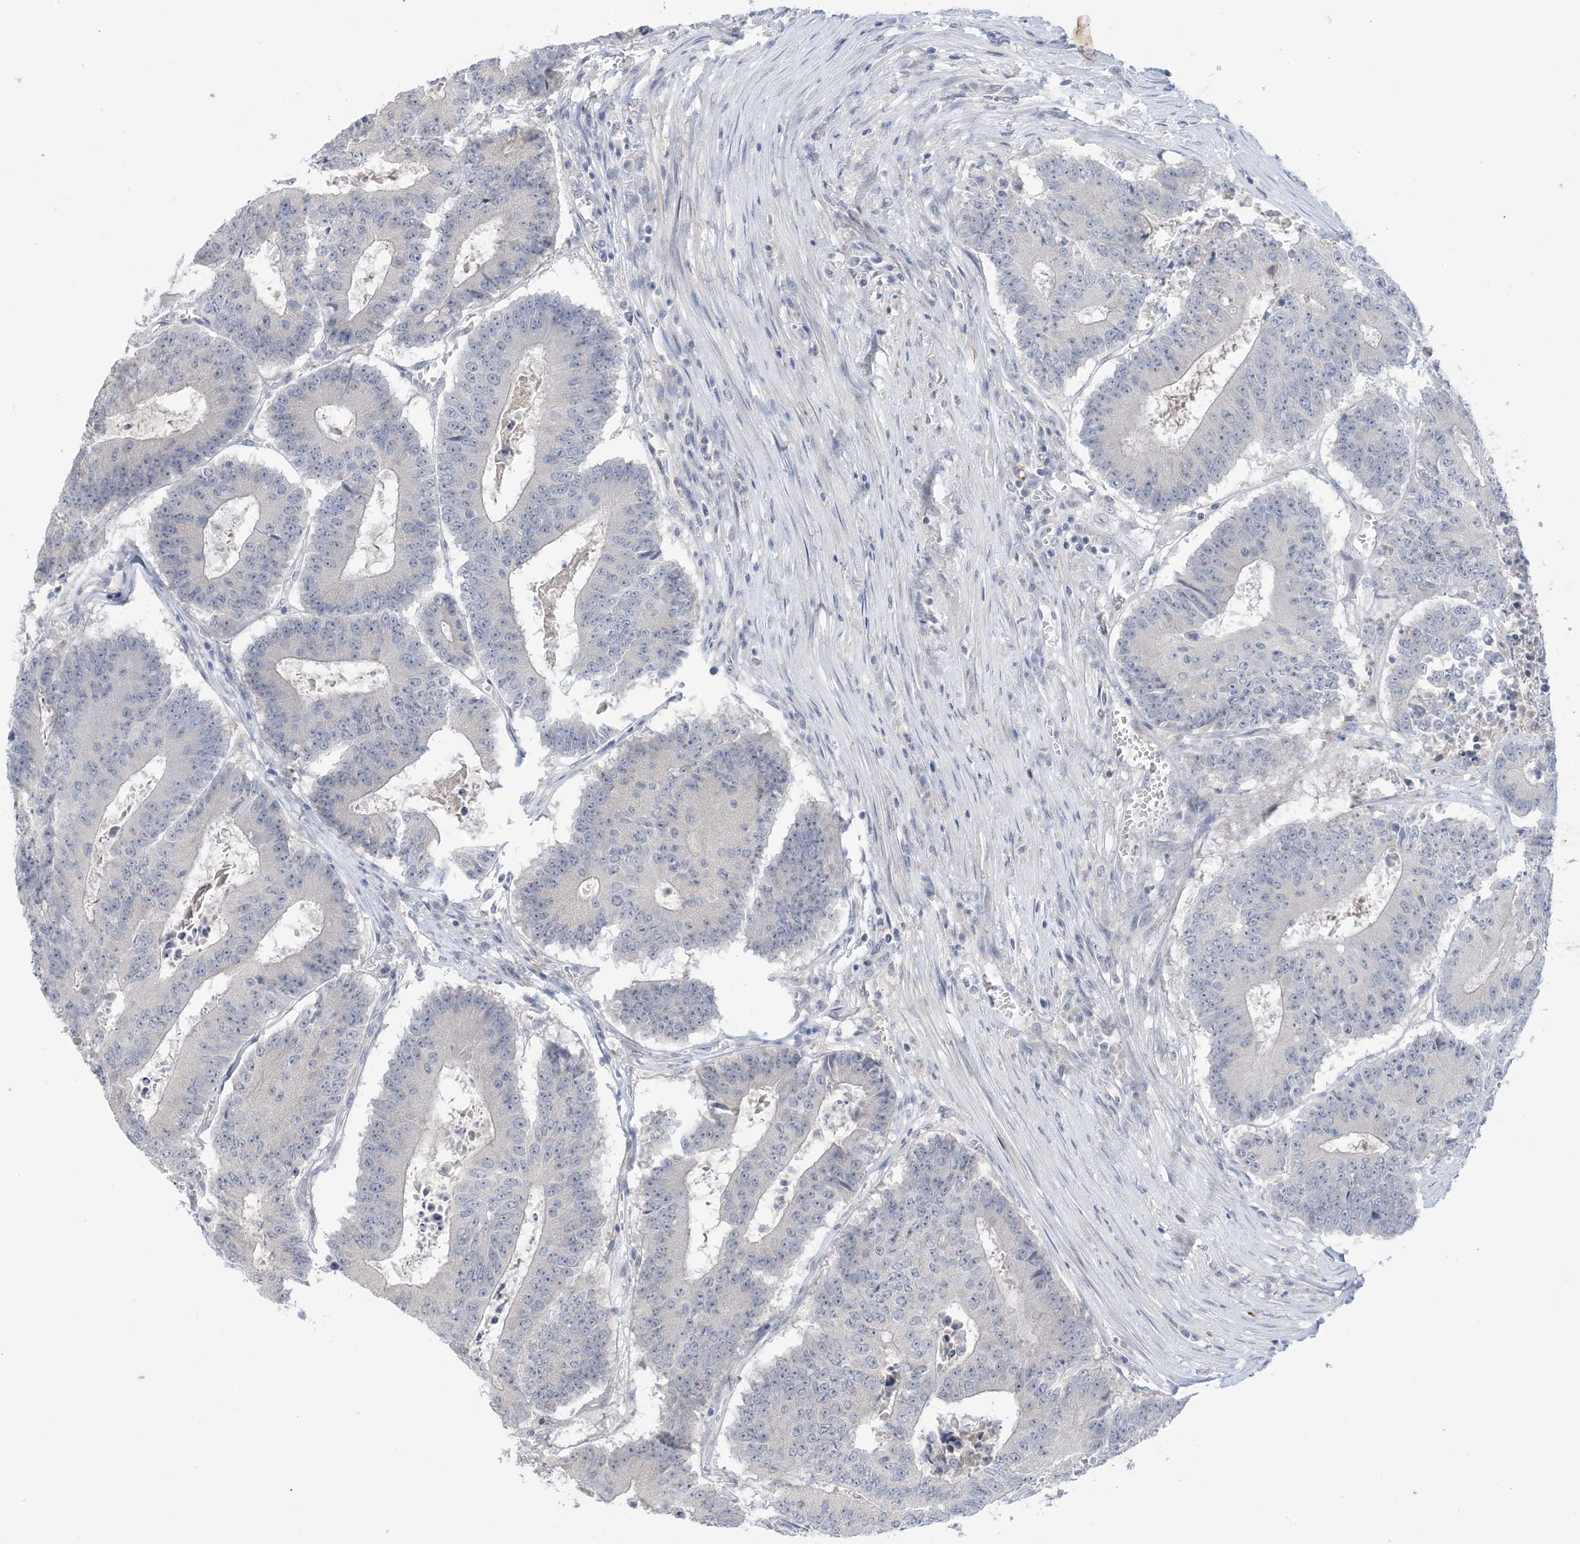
{"staining": {"intensity": "negative", "quantity": "none", "location": "none"}, "tissue": "colorectal cancer", "cell_type": "Tumor cells", "image_type": "cancer", "snomed": [{"axis": "morphology", "description": "Adenocarcinoma, NOS"}, {"axis": "topography", "description": "Colon"}], "caption": "Human colorectal adenocarcinoma stained for a protein using IHC displays no expression in tumor cells.", "gene": "TTYH1", "patient": {"sex": "male", "age": 87}}